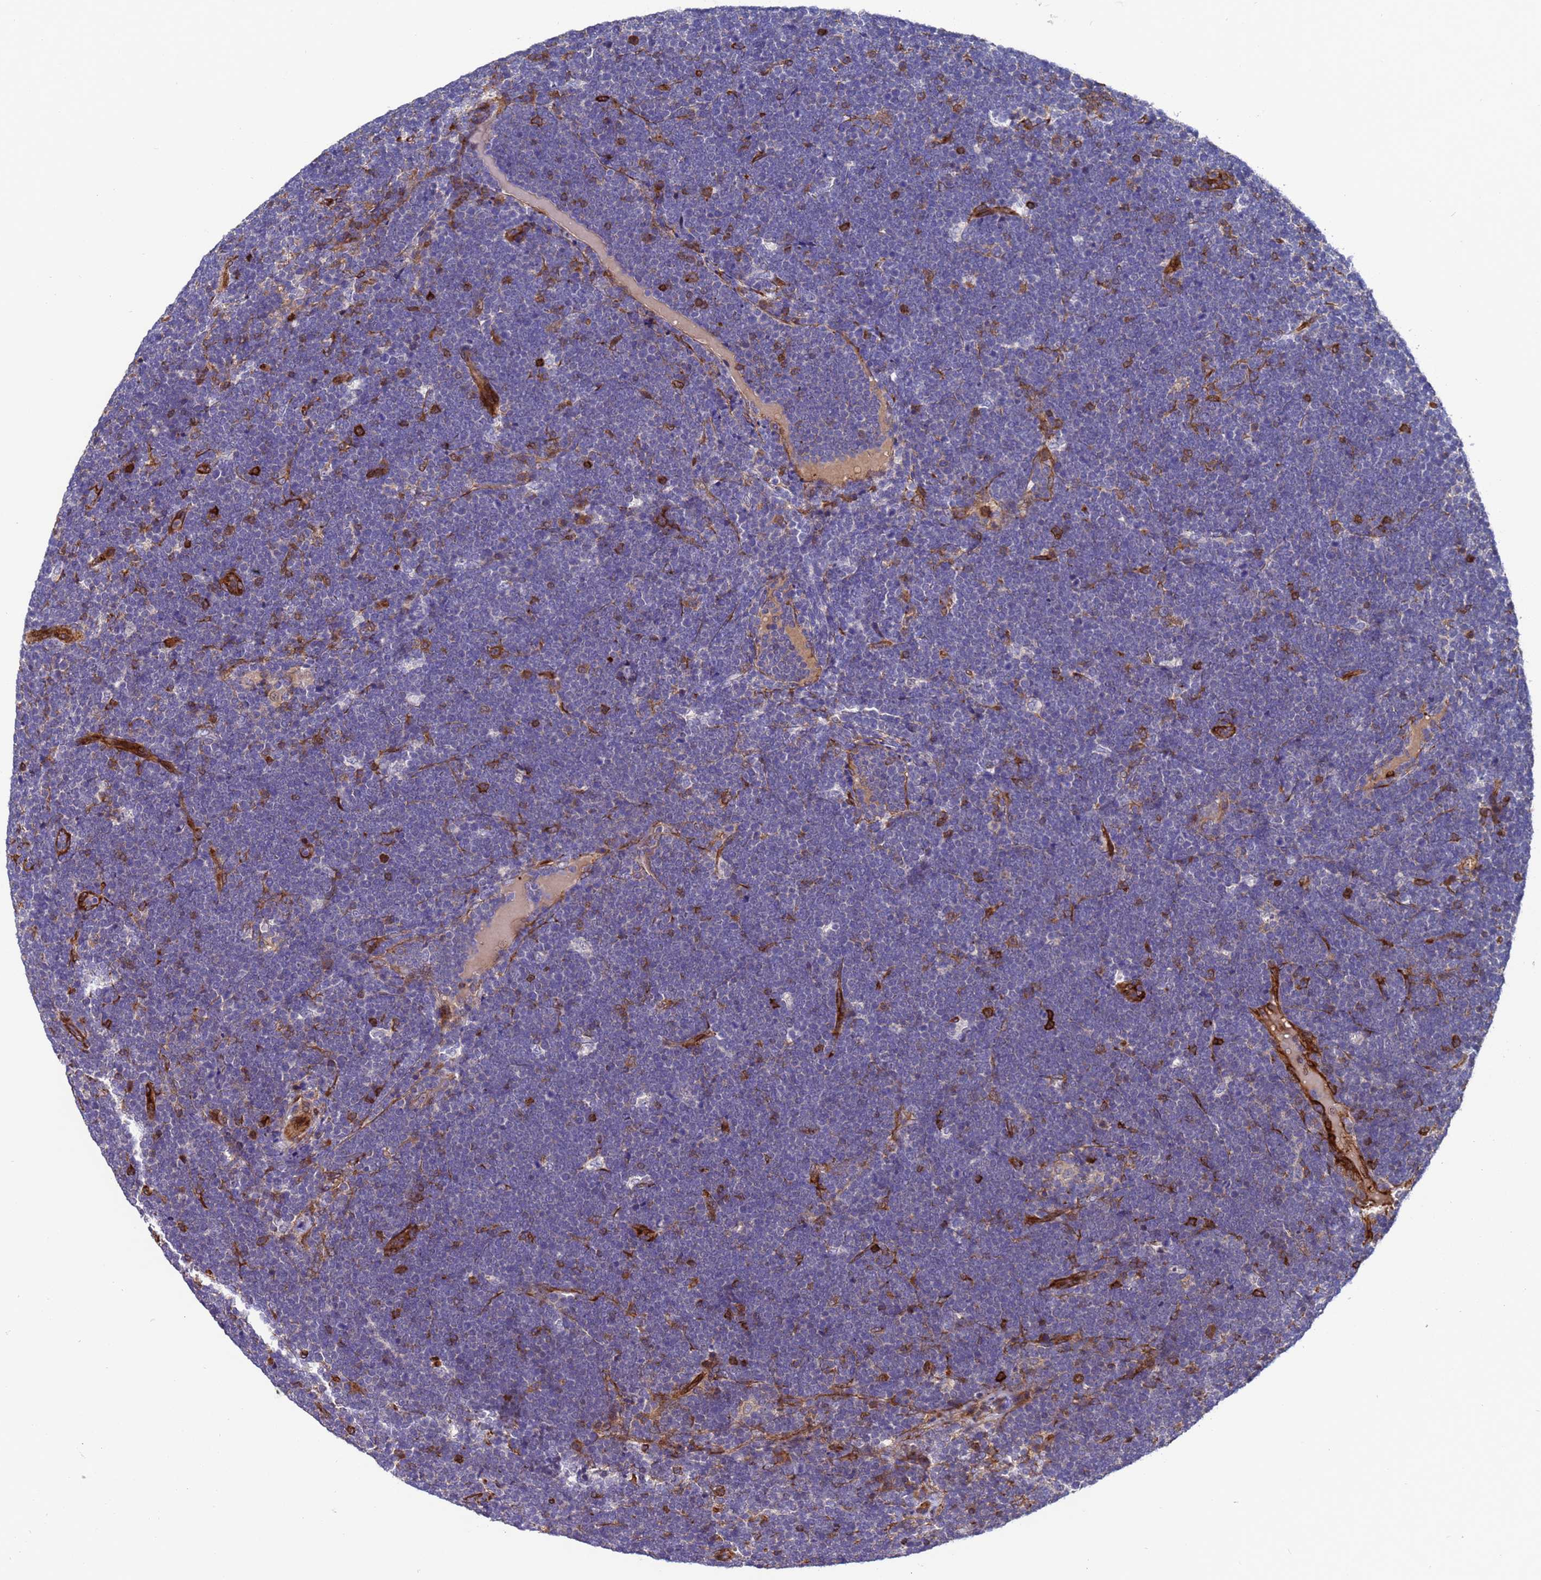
{"staining": {"intensity": "negative", "quantity": "none", "location": "none"}, "tissue": "lymphoma", "cell_type": "Tumor cells", "image_type": "cancer", "snomed": [{"axis": "morphology", "description": "Malignant lymphoma, non-Hodgkin's type, High grade"}, {"axis": "topography", "description": "Lymph node"}], "caption": "Photomicrograph shows no protein expression in tumor cells of lymphoma tissue. (DAB immunohistochemistry (IHC) visualized using brightfield microscopy, high magnification).", "gene": "MOCS1", "patient": {"sex": "male", "age": 13}}